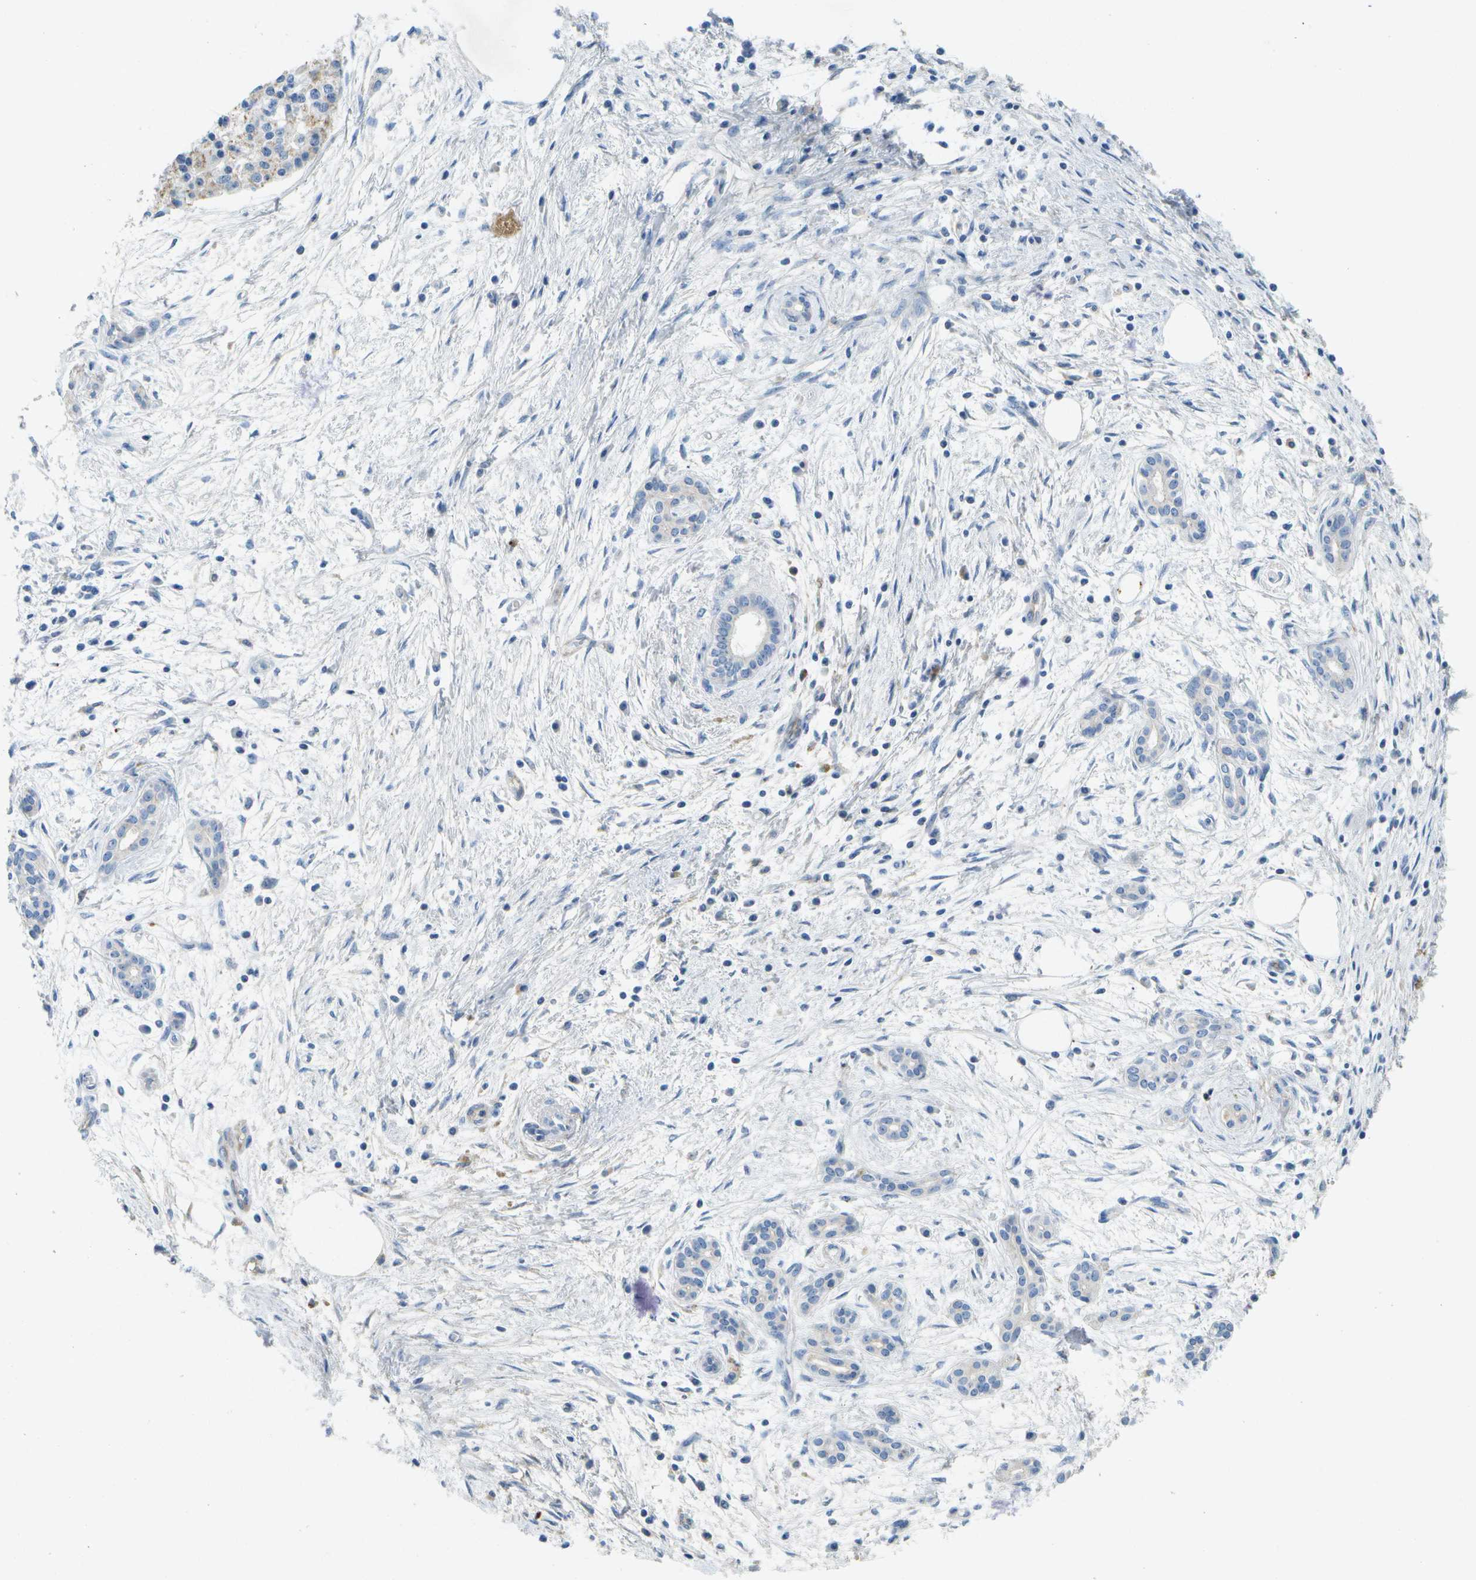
{"staining": {"intensity": "negative", "quantity": "none", "location": "none"}, "tissue": "pancreatic cancer", "cell_type": "Tumor cells", "image_type": "cancer", "snomed": [{"axis": "morphology", "description": "Adenocarcinoma, NOS"}, {"axis": "topography", "description": "Pancreas"}], "caption": "This is an IHC photomicrograph of adenocarcinoma (pancreatic). There is no positivity in tumor cells.", "gene": "LIPG", "patient": {"sex": "female", "age": 70}}